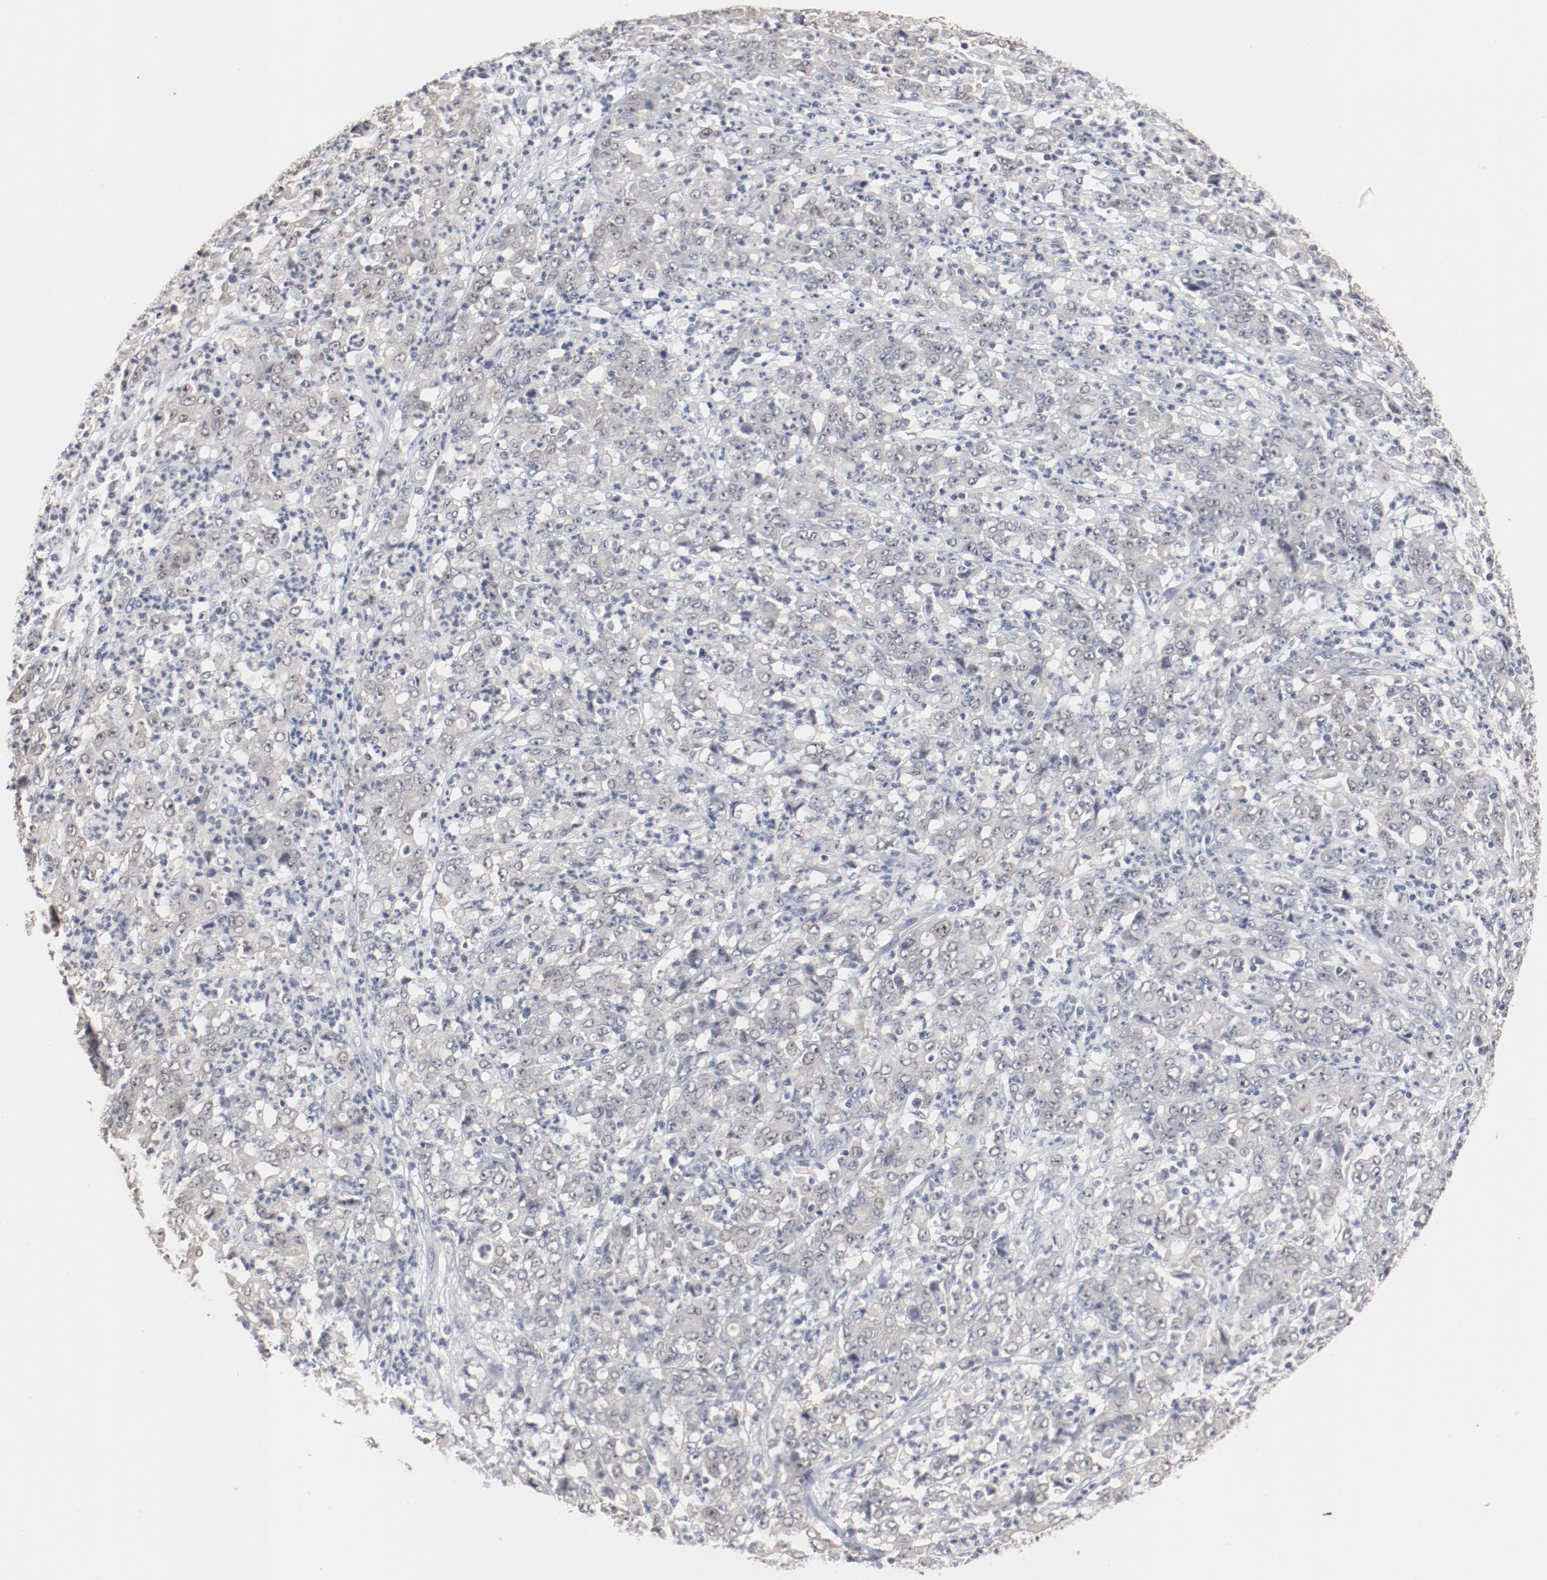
{"staining": {"intensity": "negative", "quantity": "none", "location": "none"}, "tissue": "stomach cancer", "cell_type": "Tumor cells", "image_type": "cancer", "snomed": [{"axis": "morphology", "description": "Adenocarcinoma, NOS"}, {"axis": "topography", "description": "Stomach, lower"}], "caption": "Tumor cells are negative for brown protein staining in stomach cancer (adenocarcinoma).", "gene": "ERICH1", "patient": {"sex": "female", "age": 71}}